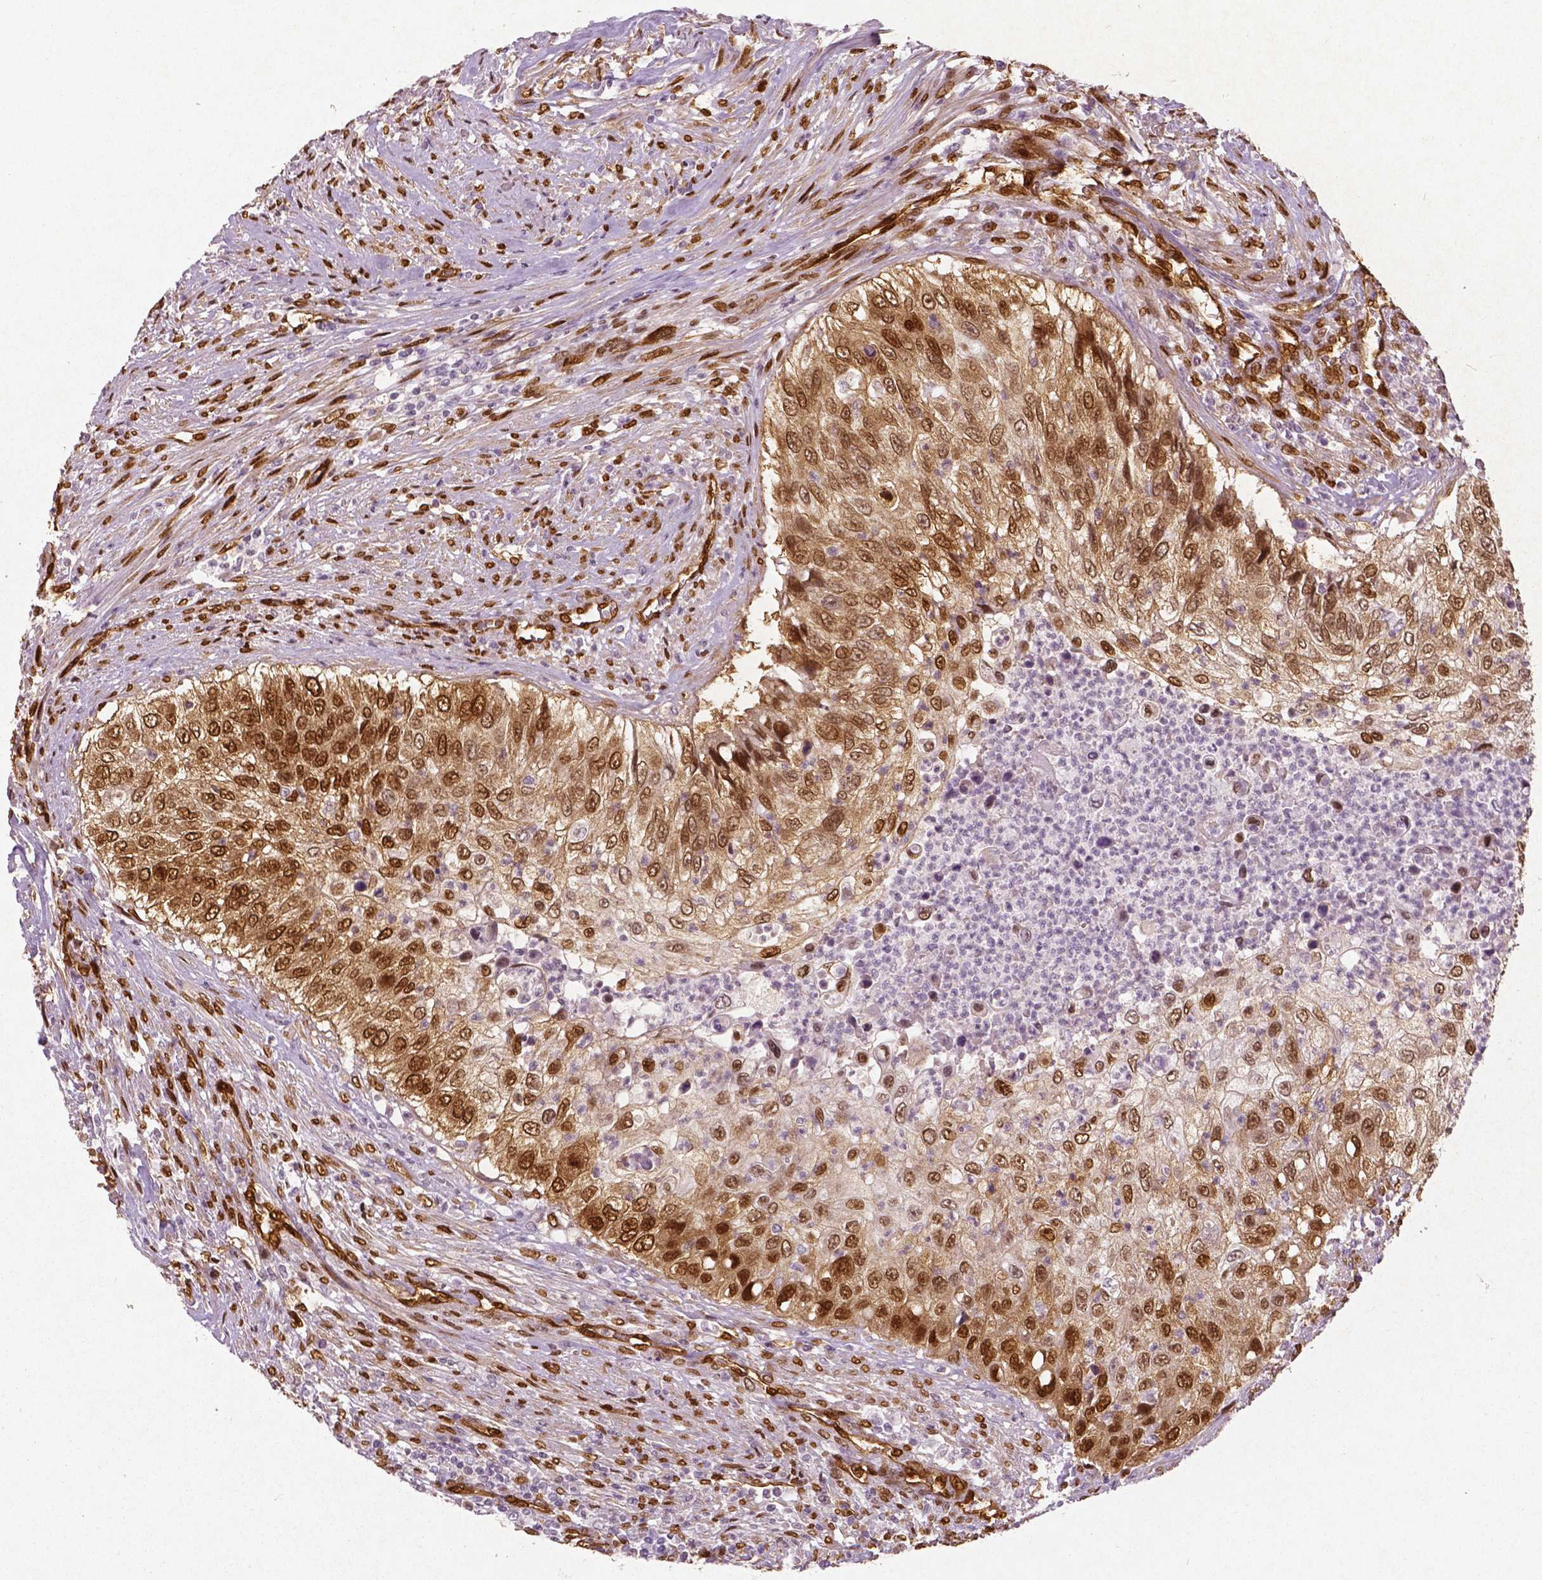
{"staining": {"intensity": "moderate", "quantity": ">75%", "location": "cytoplasmic/membranous,nuclear"}, "tissue": "urothelial cancer", "cell_type": "Tumor cells", "image_type": "cancer", "snomed": [{"axis": "morphology", "description": "Urothelial carcinoma, High grade"}, {"axis": "topography", "description": "Urinary bladder"}], "caption": "This histopathology image demonstrates immunohistochemistry staining of human high-grade urothelial carcinoma, with medium moderate cytoplasmic/membranous and nuclear positivity in approximately >75% of tumor cells.", "gene": "WWTR1", "patient": {"sex": "female", "age": 60}}